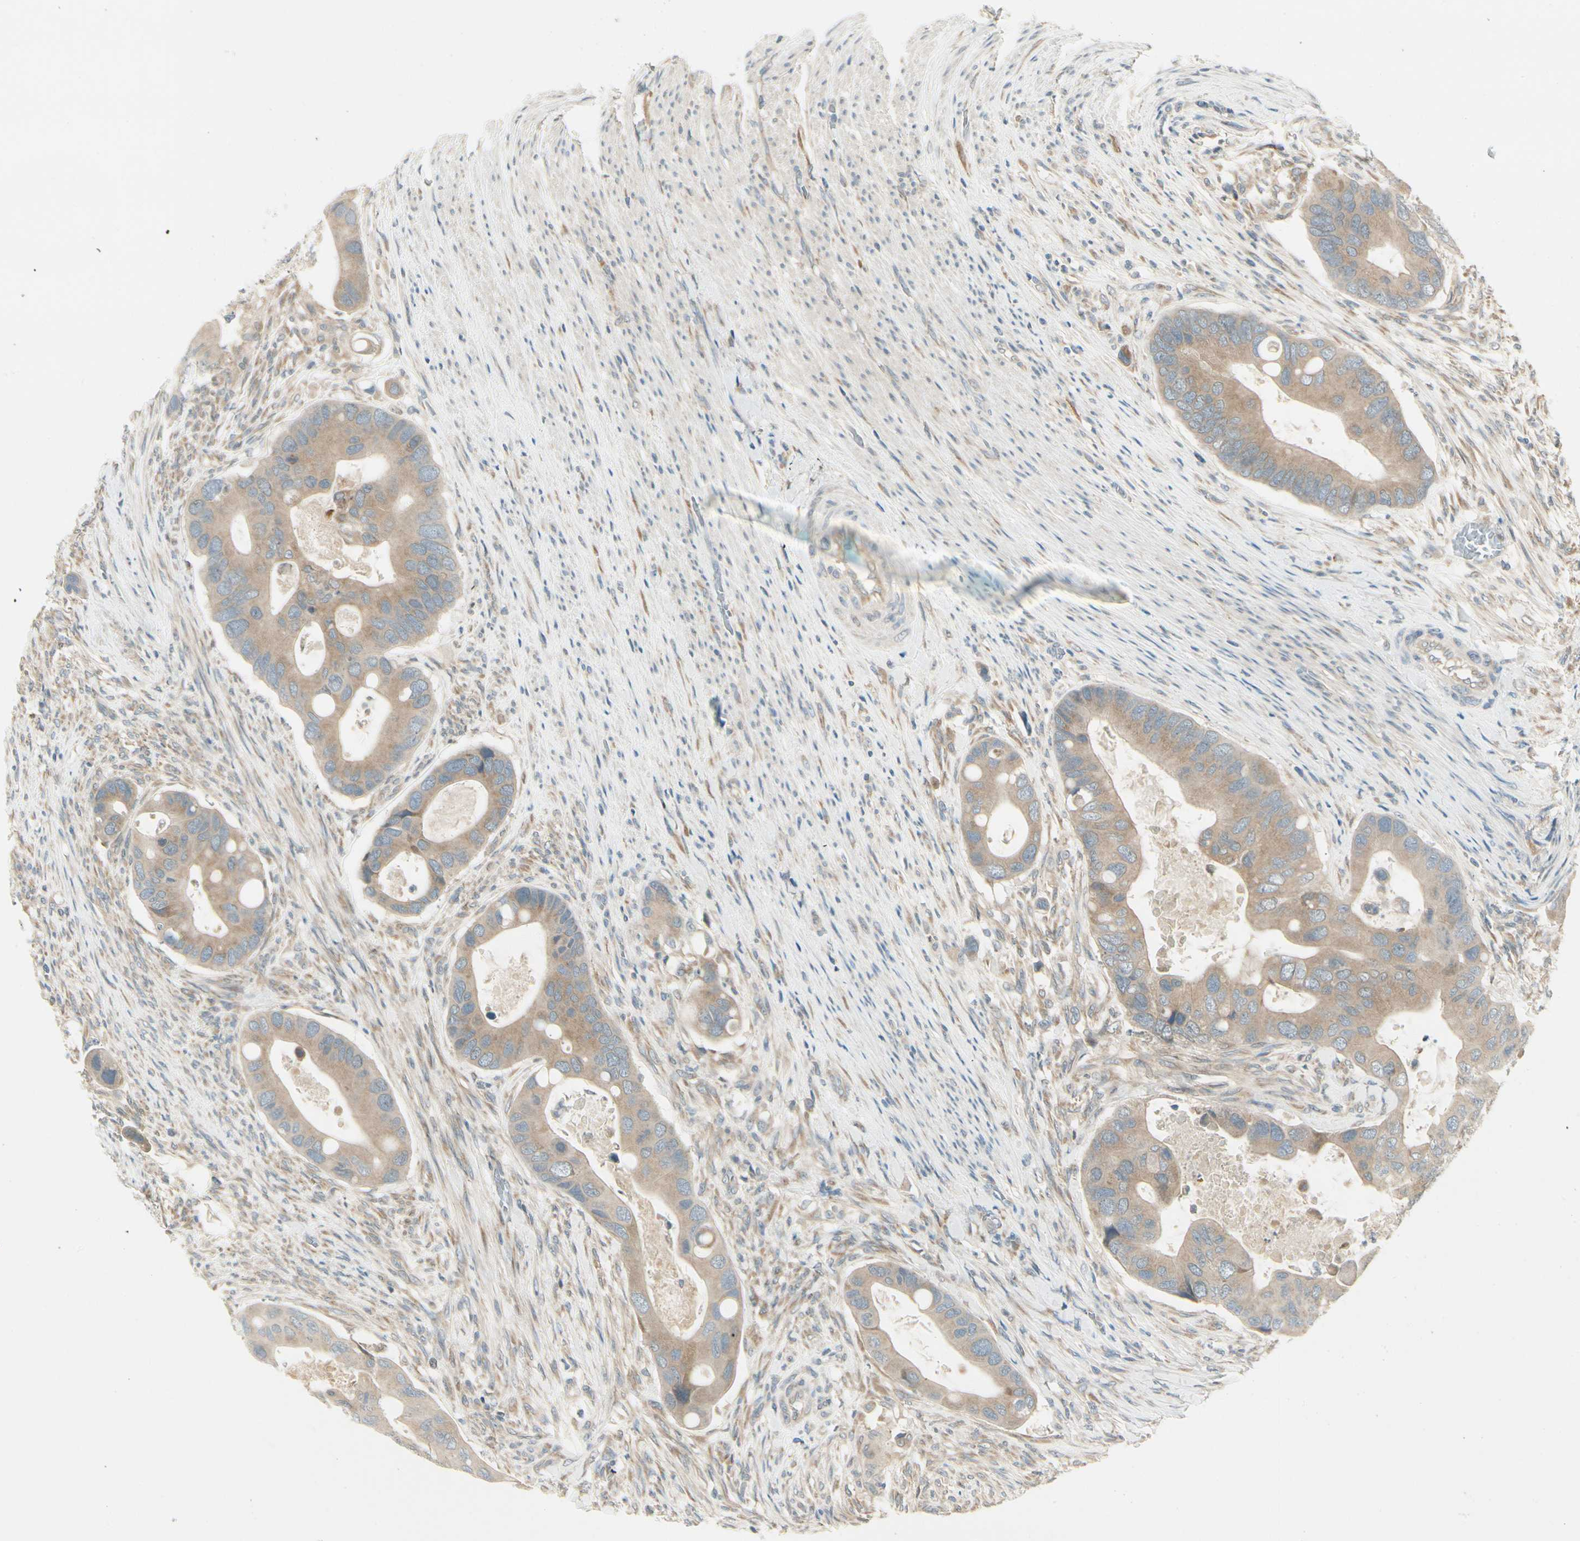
{"staining": {"intensity": "moderate", "quantity": ">75%", "location": "cytoplasmic/membranous"}, "tissue": "colorectal cancer", "cell_type": "Tumor cells", "image_type": "cancer", "snomed": [{"axis": "morphology", "description": "Adenocarcinoma, NOS"}, {"axis": "topography", "description": "Rectum"}], "caption": "Immunohistochemistry of human adenocarcinoma (colorectal) exhibits medium levels of moderate cytoplasmic/membranous positivity in approximately >75% of tumor cells. The staining was performed using DAB (3,3'-diaminobenzidine), with brown indicating positive protein expression. Nuclei are stained blue with hematoxylin.", "gene": "BNIP1", "patient": {"sex": "female", "age": 57}}